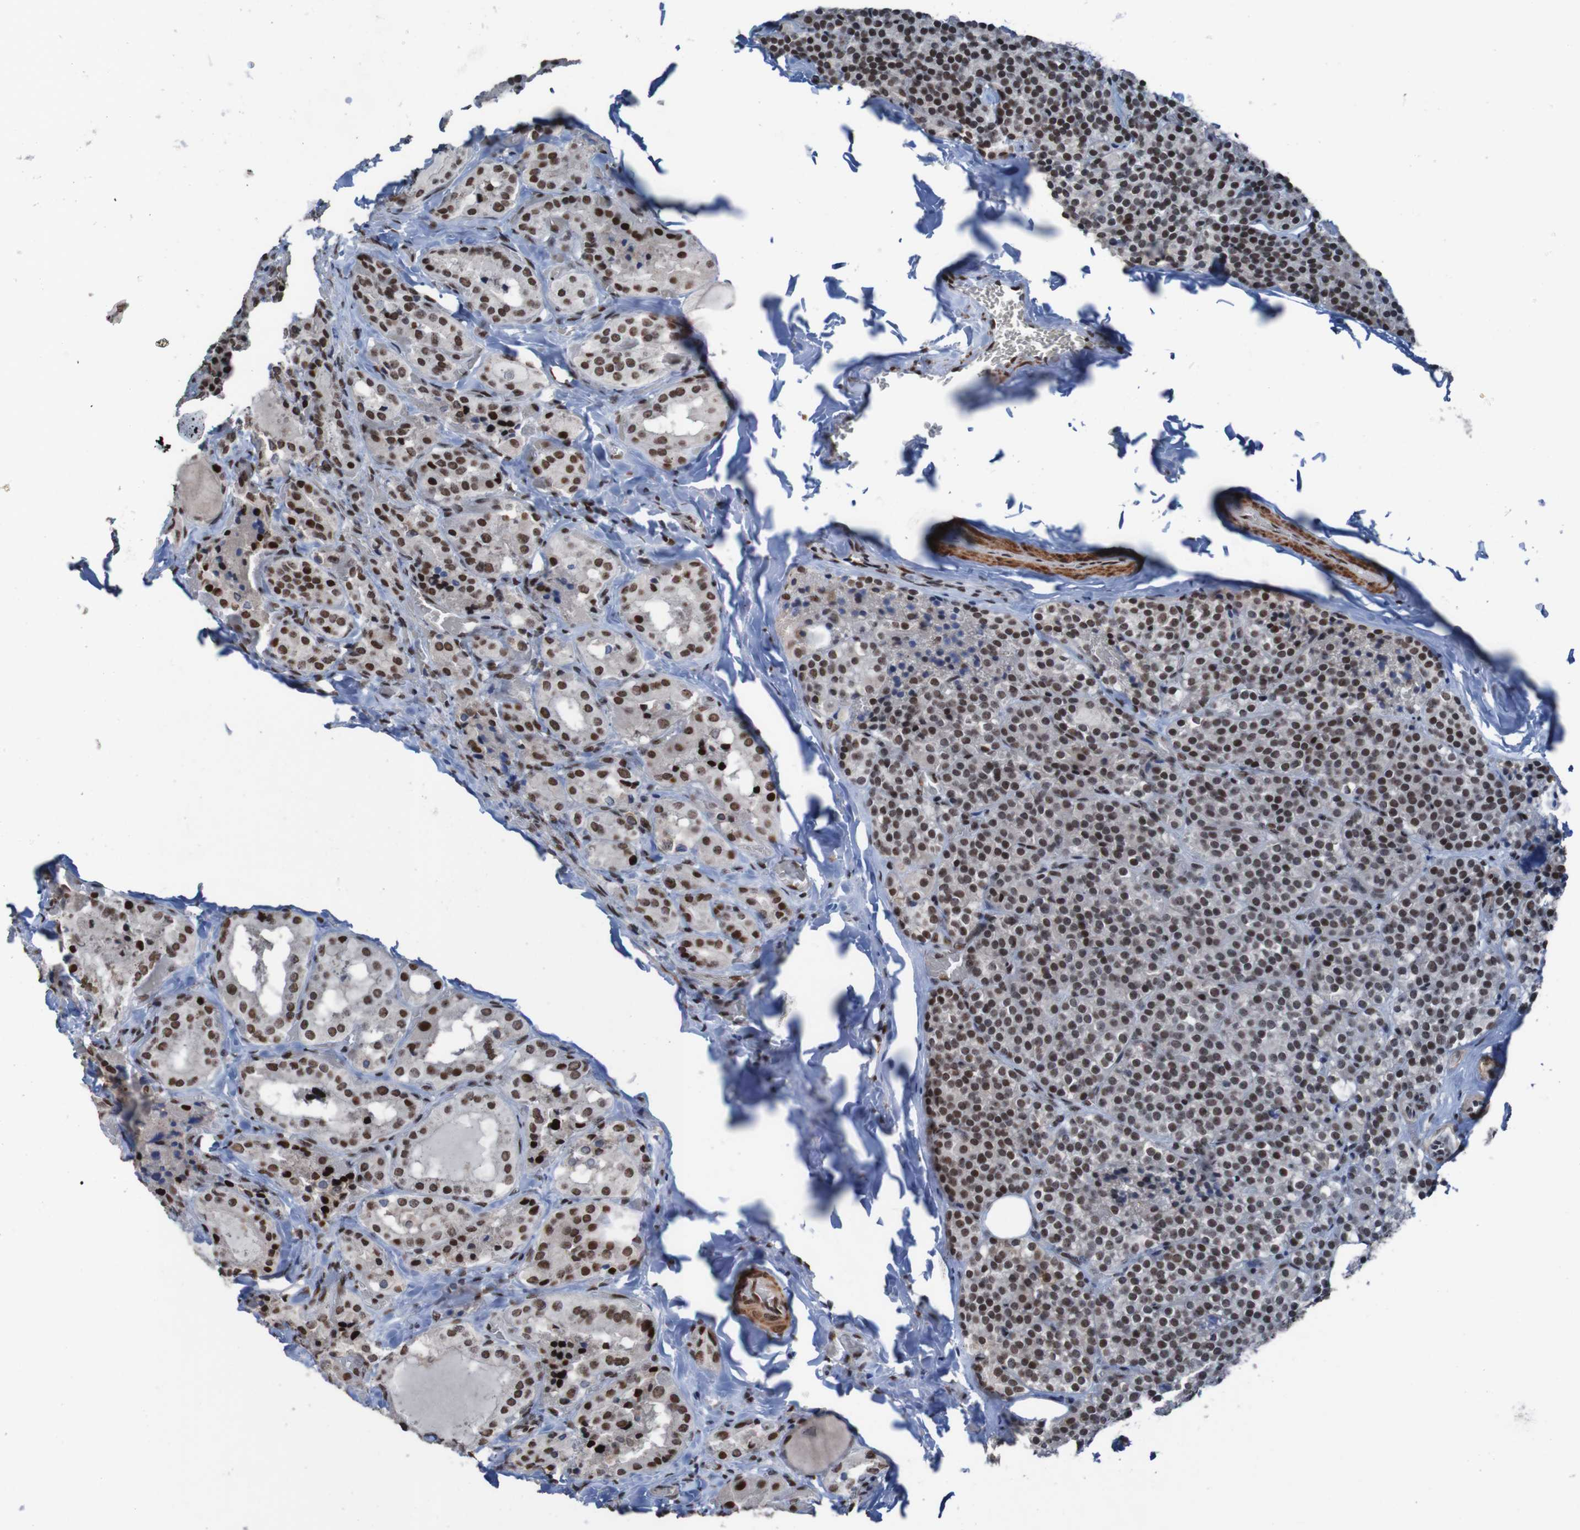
{"staining": {"intensity": "strong", "quantity": ">75%", "location": "nuclear"}, "tissue": "parathyroid gland", "cell_type": "Glandular cells", "image_type": "normal", "snomed": [{"axis": "morphology", "description": "Normal tissue, NOS"}, {"axis": "morphology", "description": "Atrophy, NOS"}, {"axis": "topography", "description": "Parathyroid gland"}], "caption": "A high amount of strong nuclear staining is seen in about >75% of glandular cells in normal parathyroid gland.", "gene": "PHF2", "patient": {"sex": "female", "age": 54}}